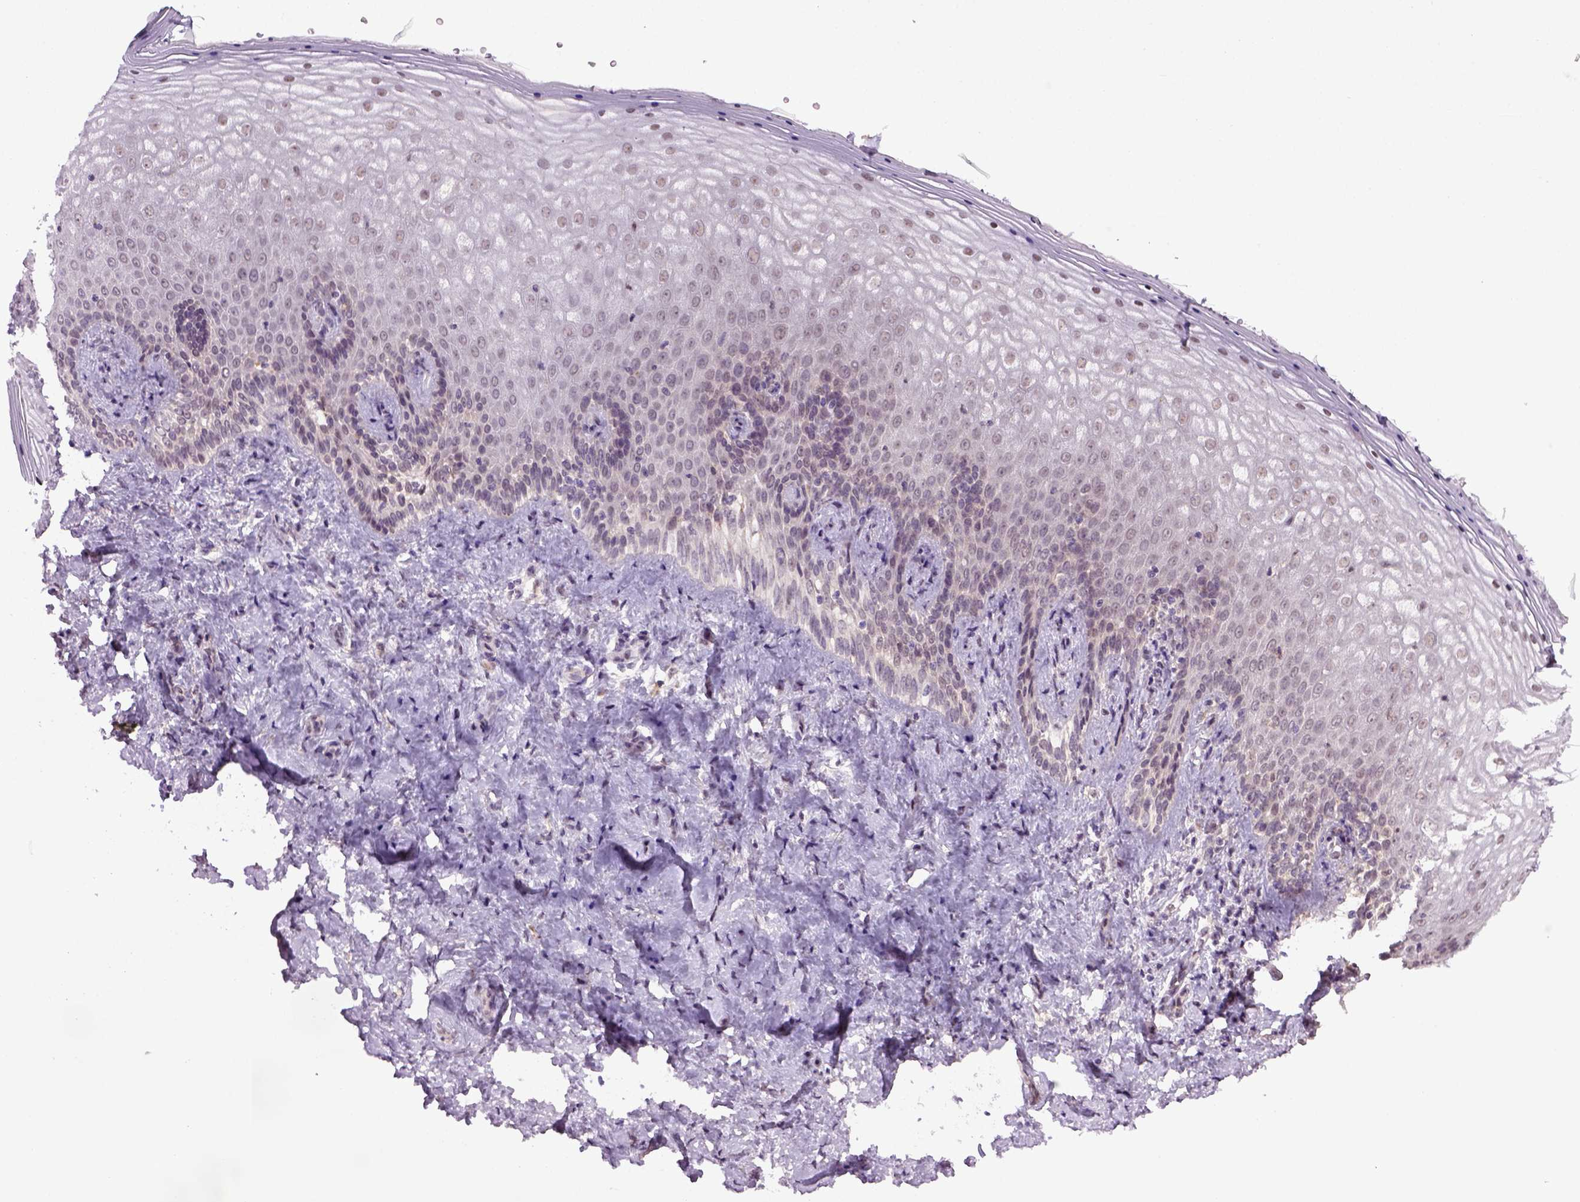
{"staining": {"intensity": "weak", "quantity": ">75%", "location": "nuclear"}, "tissue": "vagina", "cell_type": "Squamous epithelial cells", "image_type": "normal", "snomed": [{"axis": "morphology", "description": "Normal tissue, NOS"}, {"axis": "topography", "description": "Vagina"}], "caption": "IHC histopathology image of benign vagina: human vagina stained using immunohistochemistry shows low levels of weak protein expression localized specifically in the nuclear of squamous epithelial cells, appearing as a nuclear brown color.", "gene": "RAB43", "patient": {"sex": "female", "age": 42}}